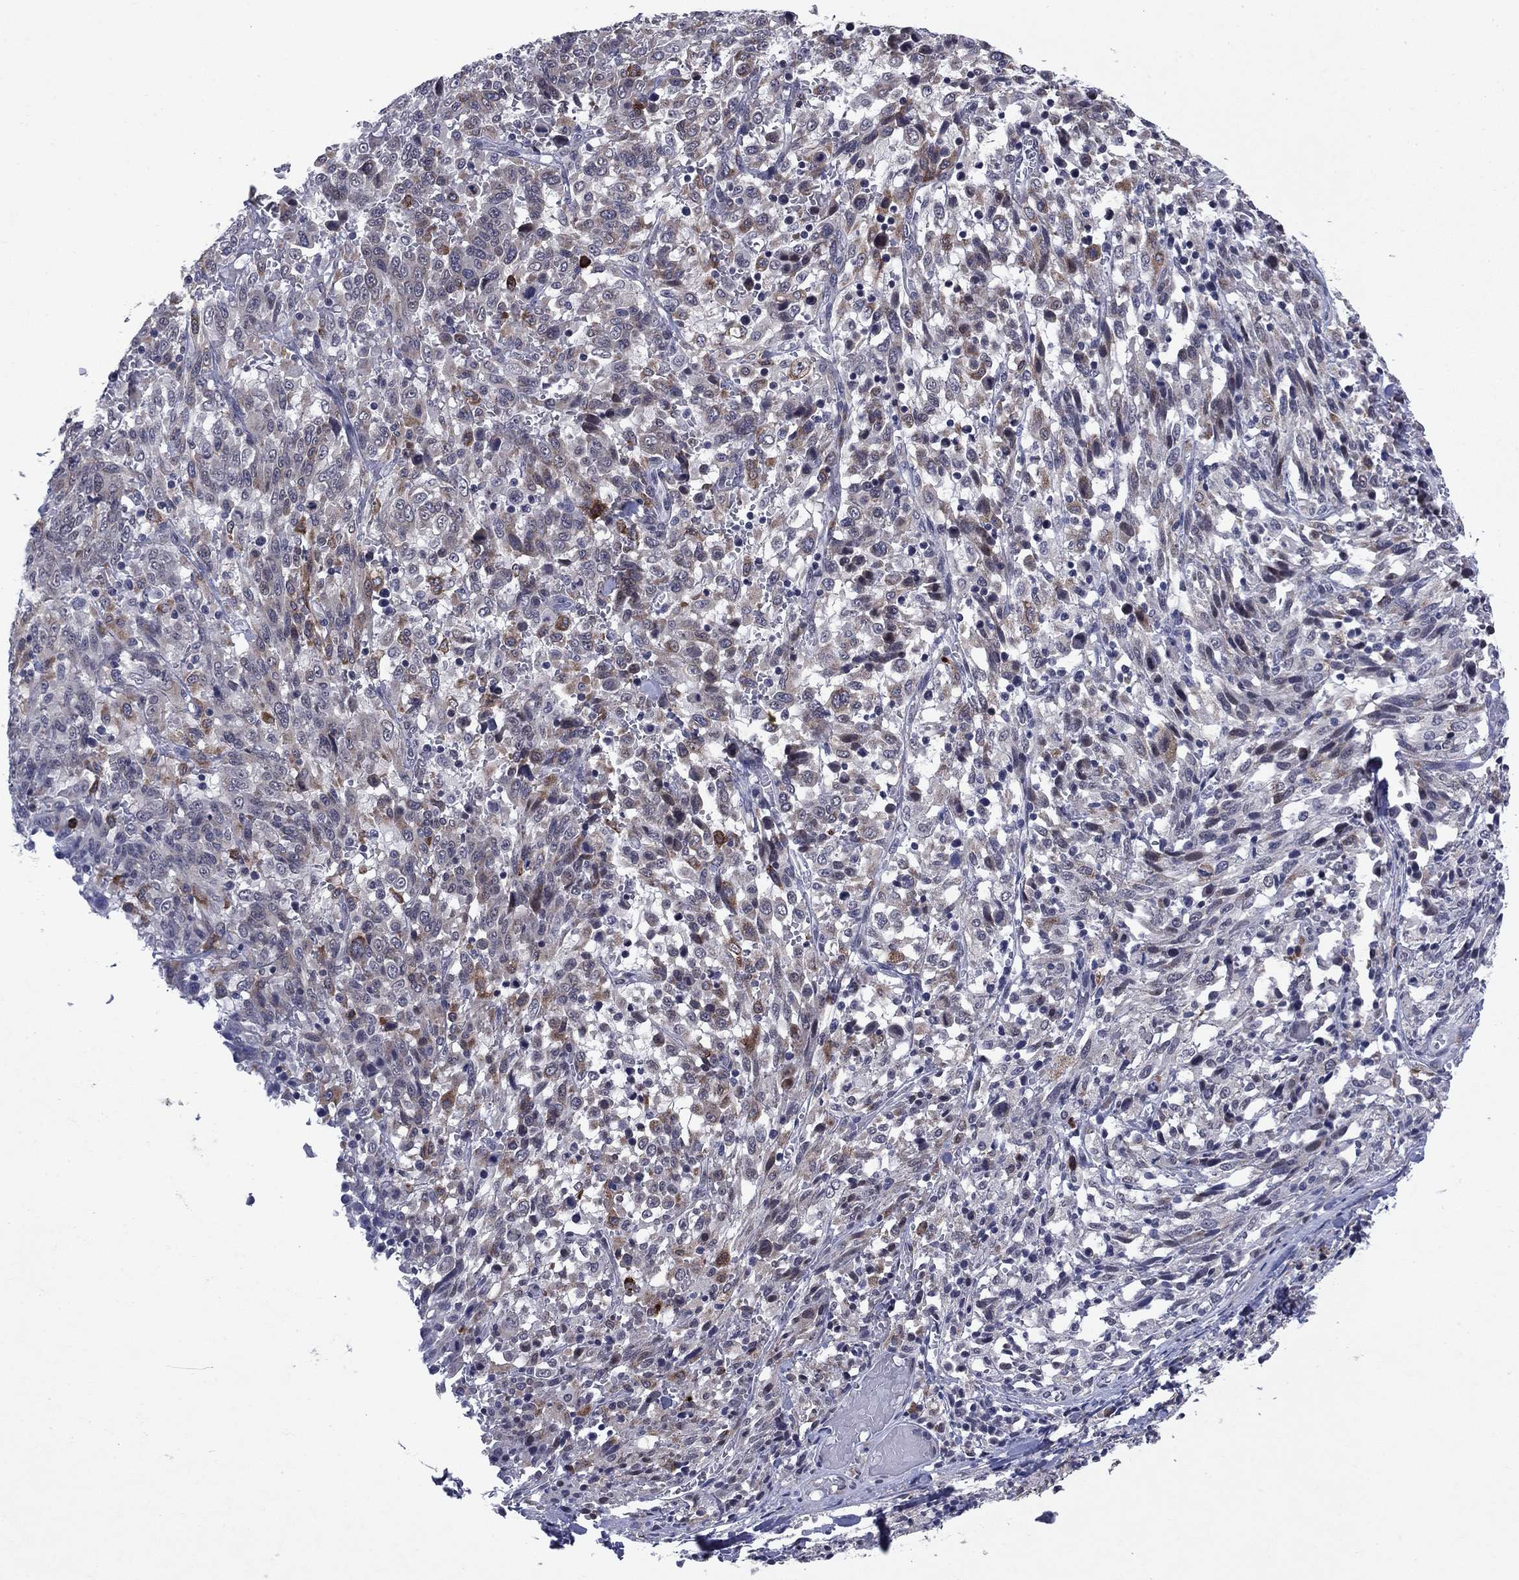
{"staining": {"intensity": "weak", "quantity": "<25%", "location": "cytoplasmic/membranous"}, "tissue": "melanoma", "cell_type": "Tumor cells", "image_type": "cancer", "snomed": [{"axis": "morphology", "description": "Malignant melanoma, NOS"}, {"axis": "topography", "description": "Skin"}], "caption": "Immunohistochemistry (IHC) of human malignant melanoma displays no staining in tumor cells. Nuclei are stained in blue.", "gene": "ECM1", "patient": {"sex": "female", "age": 91}}